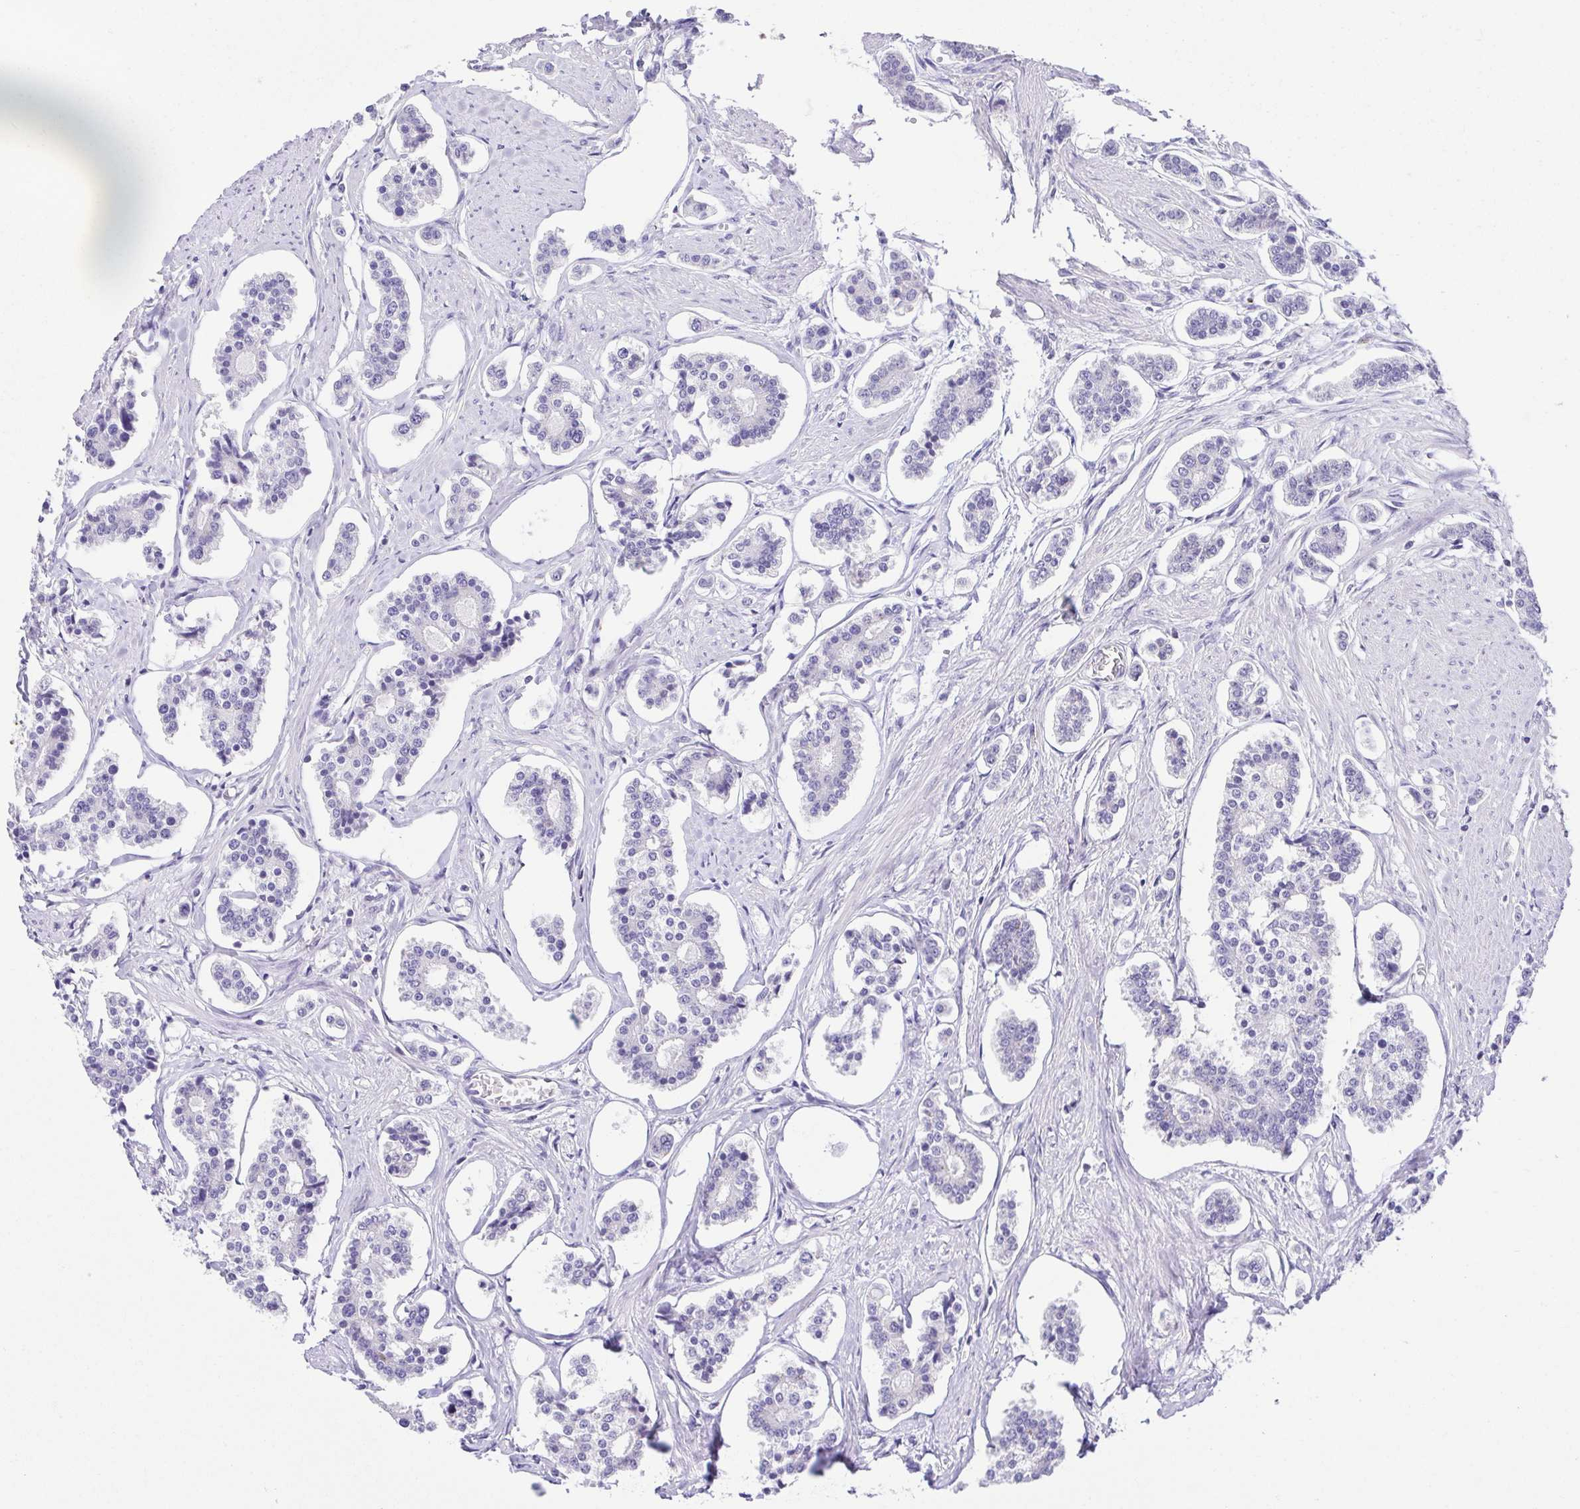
{"staining": {"intensity": "negative", "quantity": "none", "location": "none"}, "tissue": "carcinoid", "cell_type": "Tumor cells", "image_type": "cancer", "snomed": [{"axis": "morphology", "description": "Carcinoid, malignant, NOS"}, {"axis": "topography", "description": "Small intestine"}], "caption": "The image exhibits no significant expression in tumor cells of carcinoid.", "gene": "ARPP21", "patient": {"sex": "female", "age": 65}}